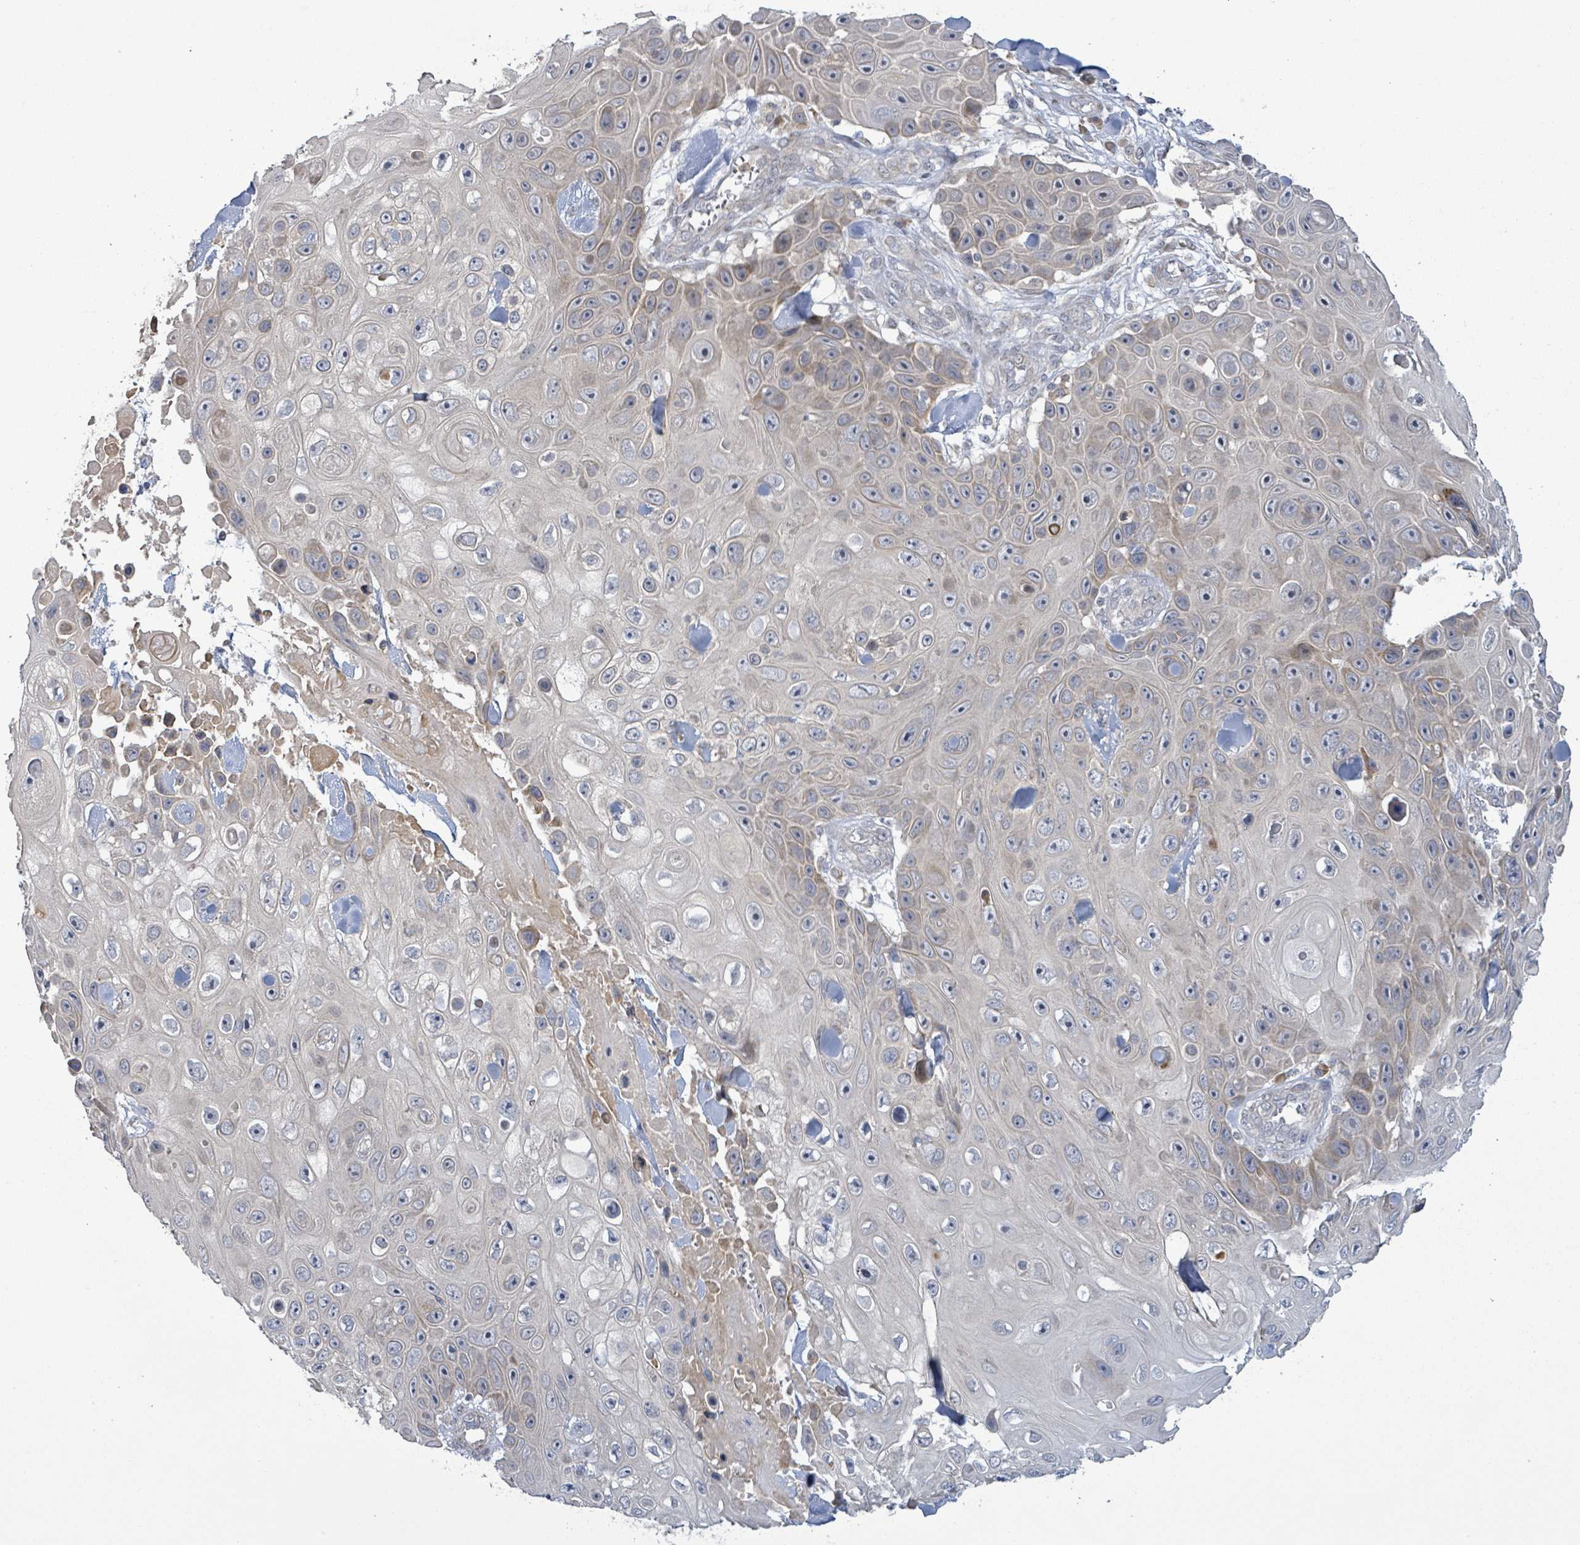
{"staining": {"intensity": "negative", "quantity": "none", "location": "none"}, "tissue": "skin cancer", "cell_type": "Tumor cells", "image_type": "cancer", "snomed": [{"axis": "morphology", "description": "Squamous cell carcinoma, NOS"}, {"axis": "topography", "description": "Skin"}], "caption": "Skin cancer was stained to show a protein in brown. There is no significant expression in tumor cells.", "gene": "SLIT3", "patient": {"sex": "male", "age": 82}}